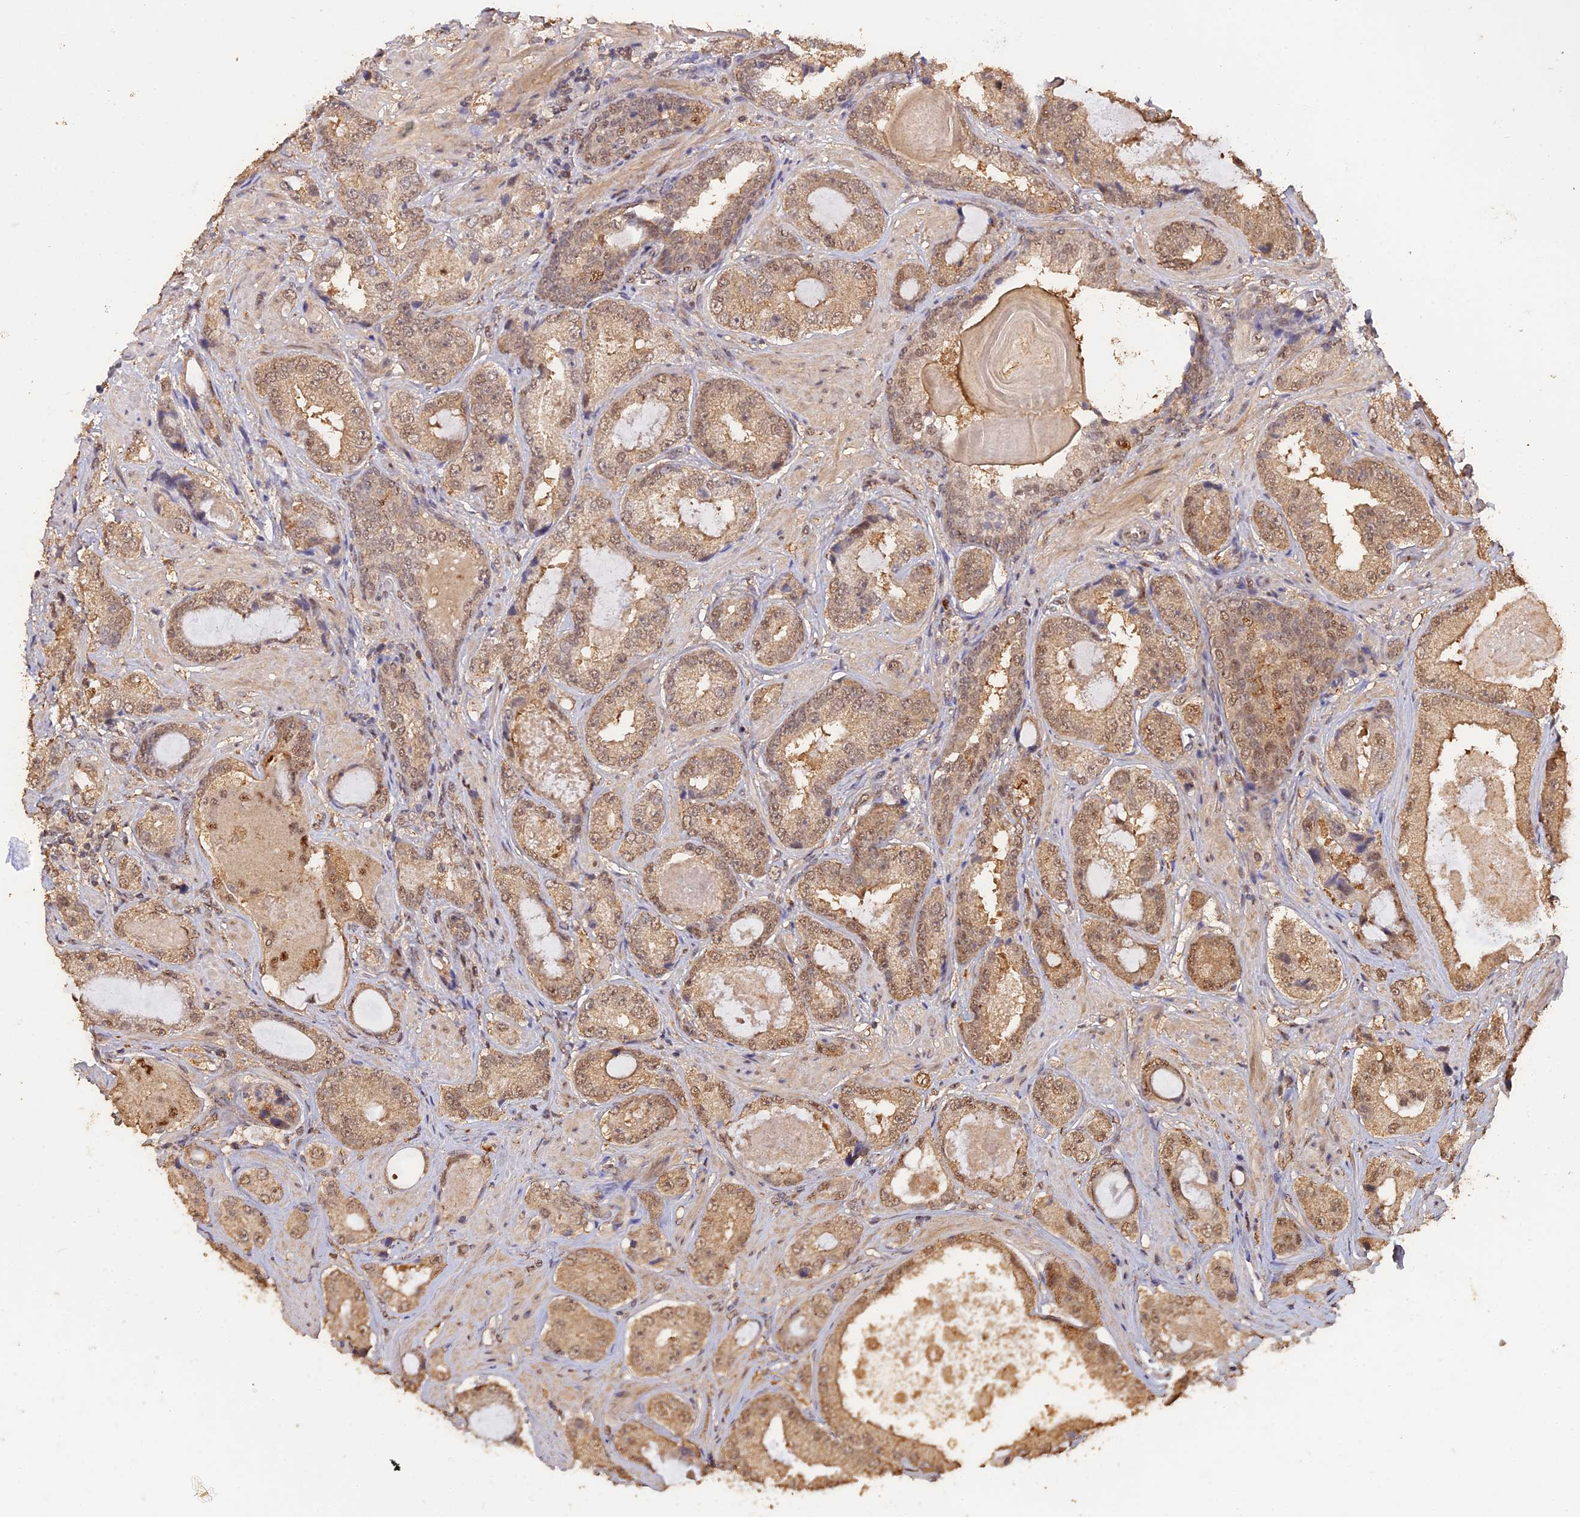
{"staining": {"intensity": "moderate", "quantity": ">75%", "location": "cytoplasmic/membranous,nuclear"}, "tissue": "prostate cancer", "cell_type": "Tumor cells", "image_type": "cancer", "snomed": [{"axis": "morphology", "description": "Adenocarcinoma, High grade"}, {"axis": "topography", "description": "Prostate"}], "caption": "An image showing moderate cytoplasmic/membranous and nuclear staining in about >75% of tumor cells in high-grade adenocarcinoma (prostate), as visualized by brown immunohistochemical staining.", "gene": "PSMC6", "patient": {"sex": "male", "age": 59}}